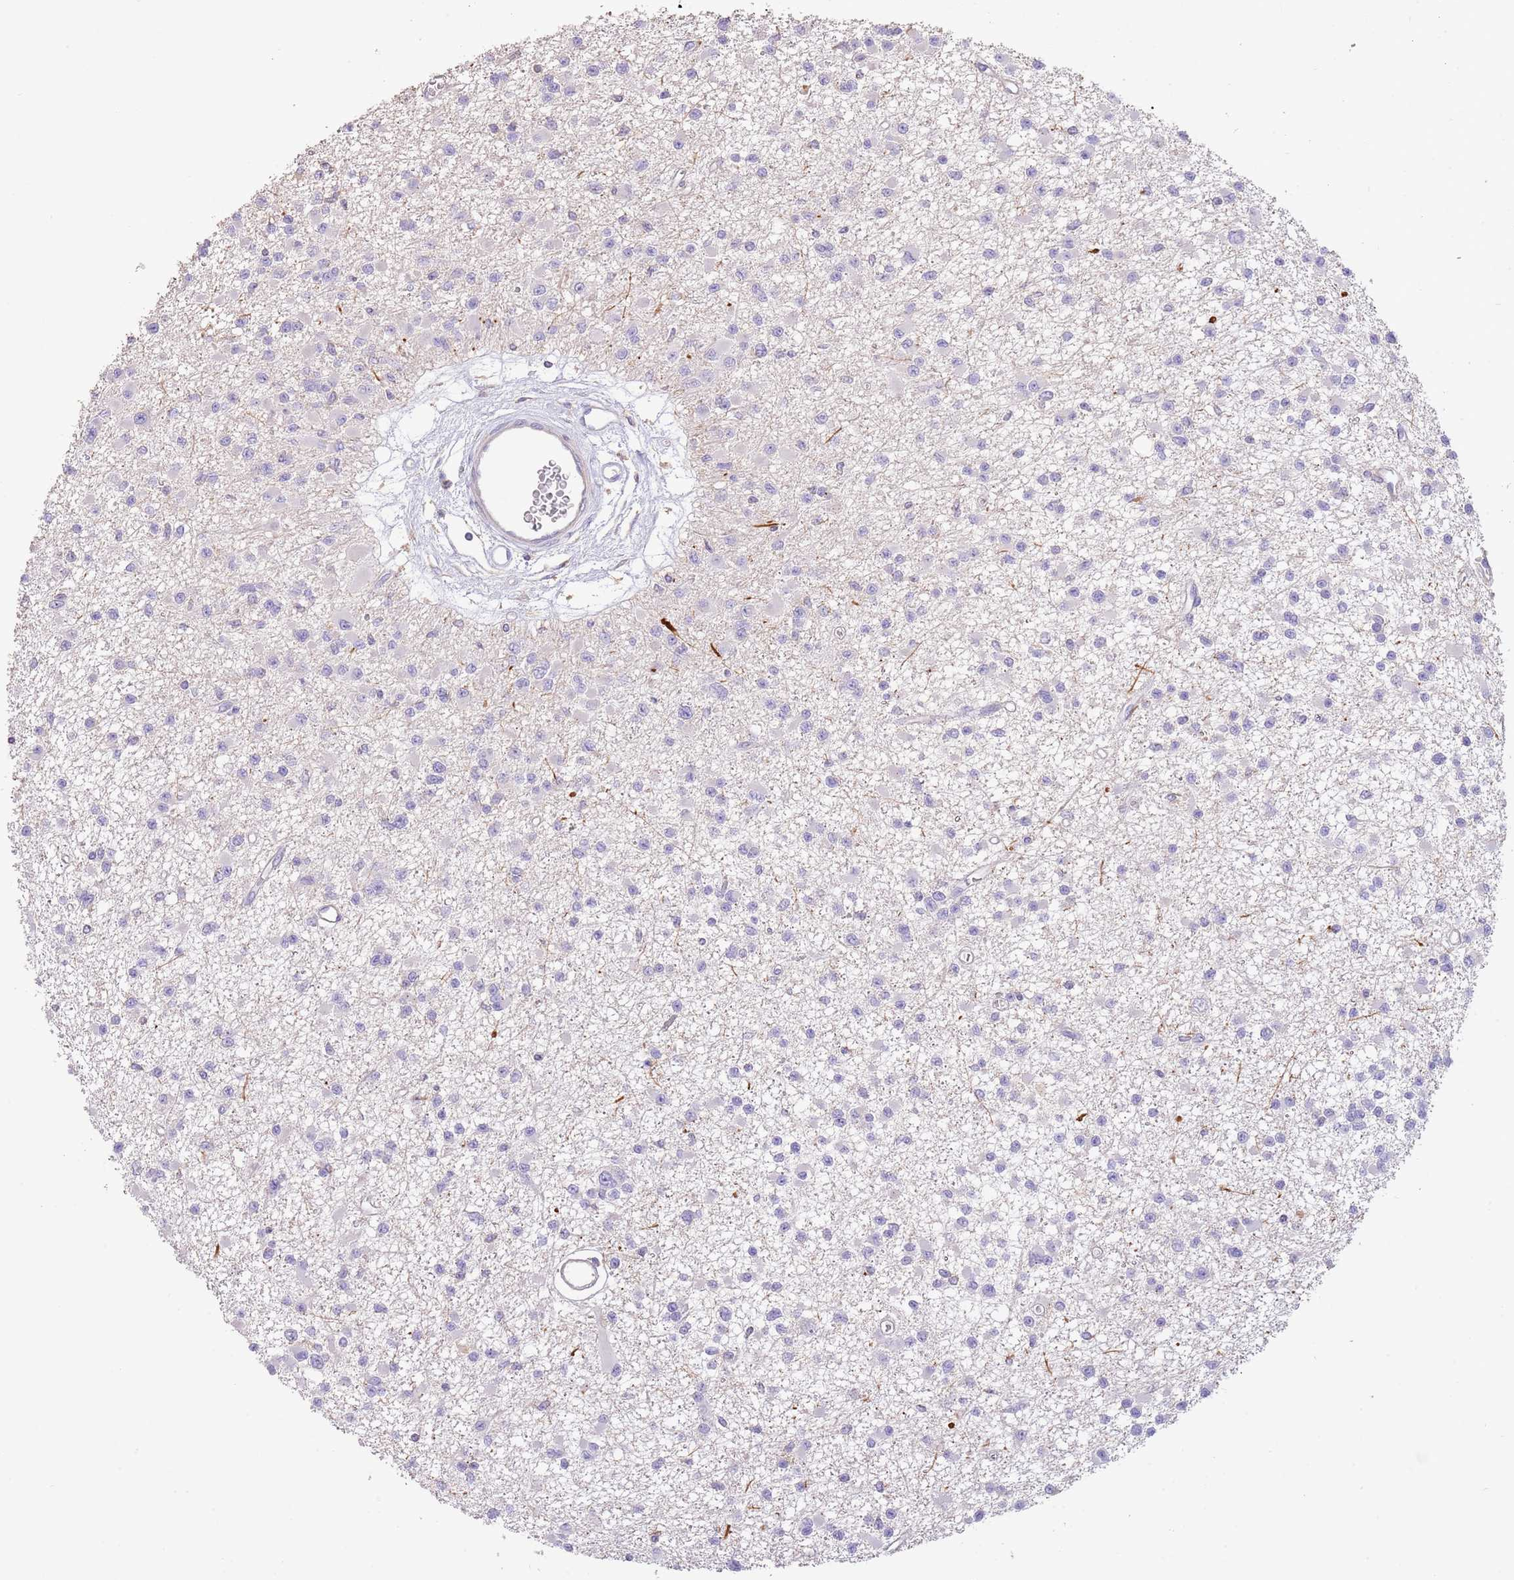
{"staining": {"intensity": "negative", "quantity": "none", "location": "none"}, "tissue": "glioma", "cell_type": "Tumor cells", "image_type": "cancer", "snomed": [{"axis": "morphology", "description": "Glioma, malignant, Low grade"}, {"axis": "topography", "description": "Brain"}], "caption": "Immunohistochemistry of human glioma exhibits no staining in tumor cells.", "gene": "SFTPA1", "patient": {"sex": "female", "age": 22}}